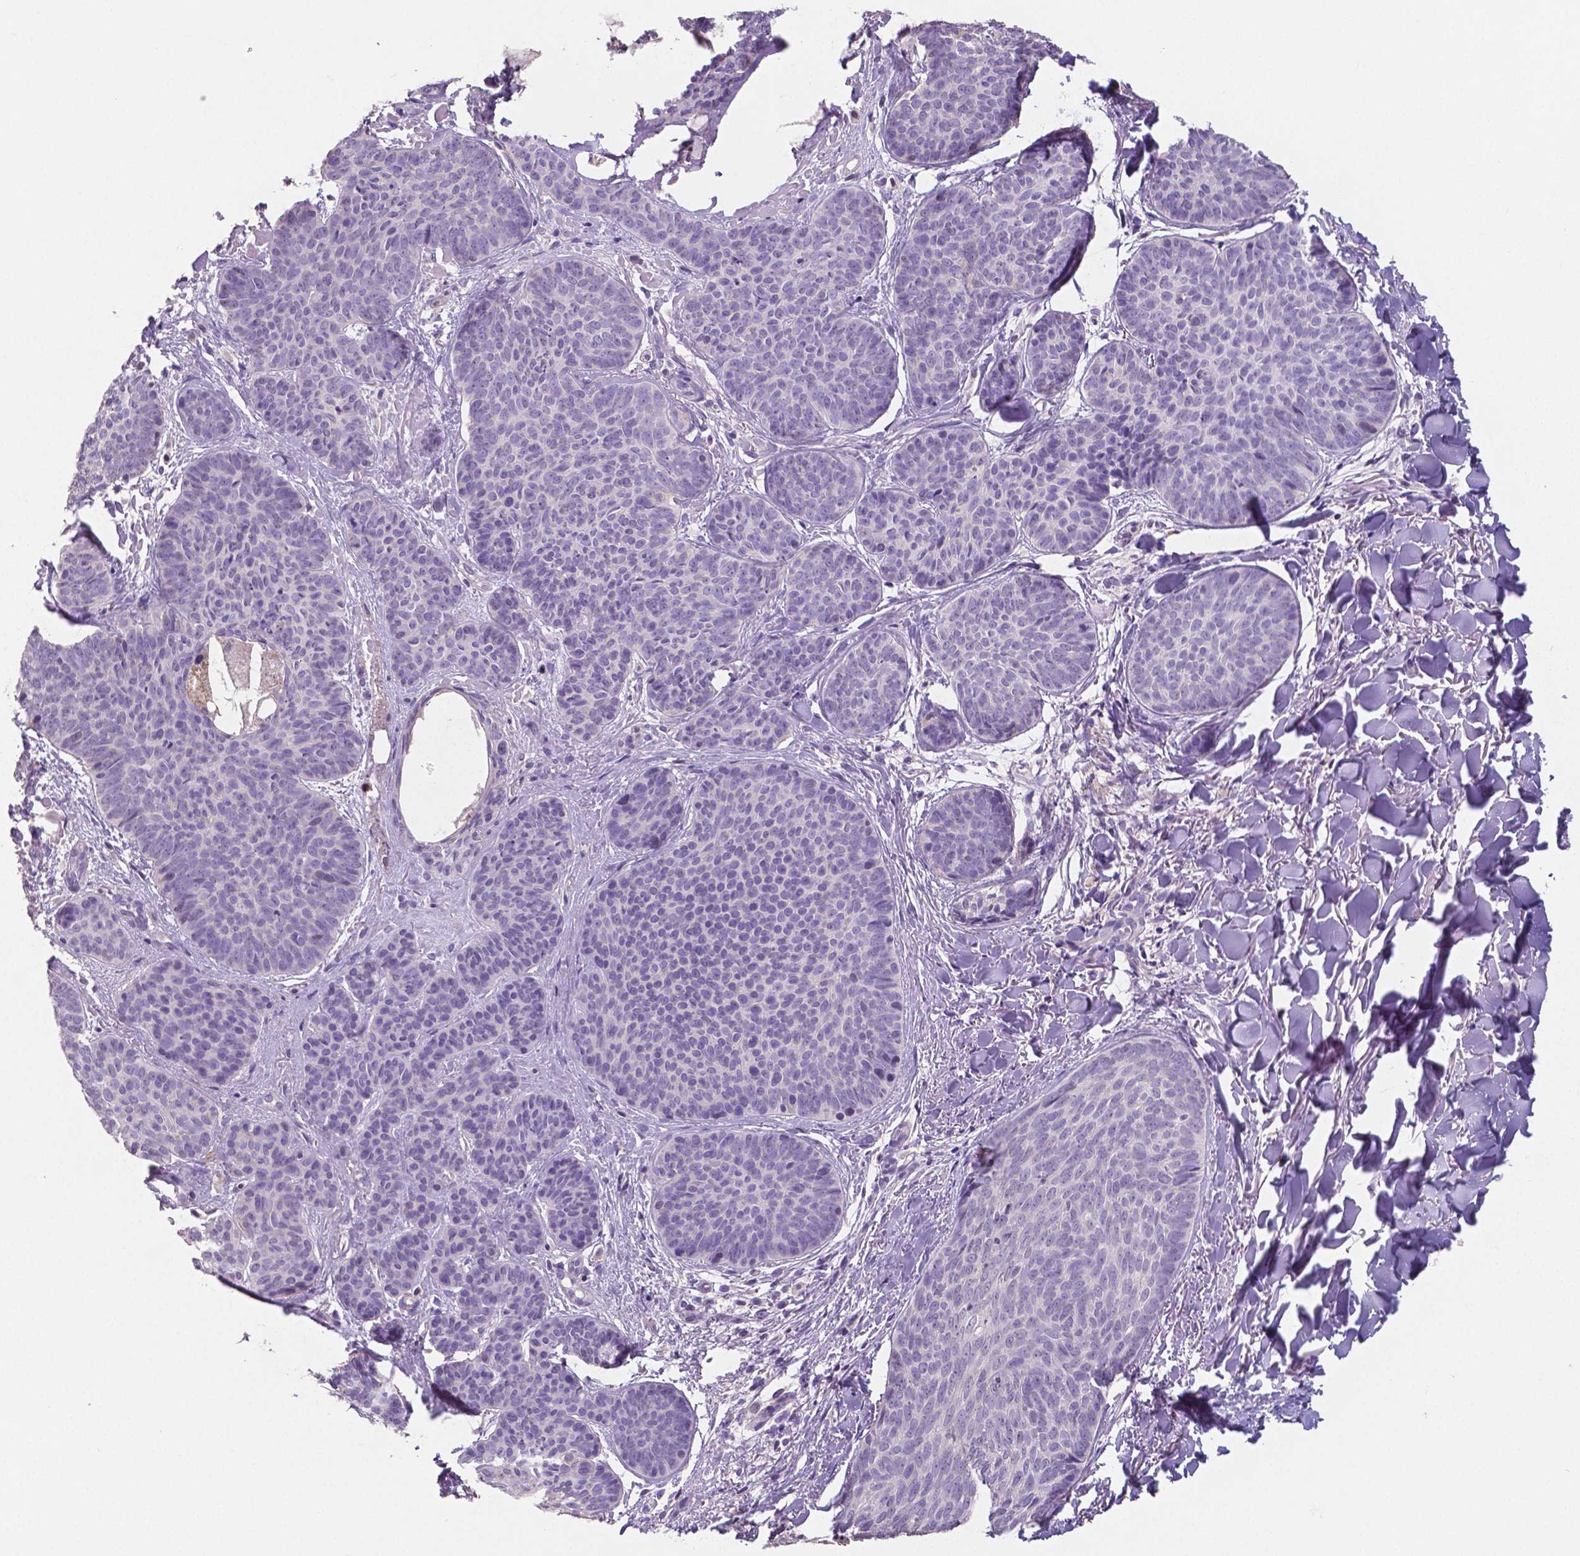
{"staining": {"intensity": "negative", "quantity": "none", "location": "none"}, "tissue": "skin cancer", "cell_type": "Tumor cells", "image_type": "cancer", "snomed": [{"axis": "morphology", "description": "Basal cell carcinoma"}, {"axis": "topography", "description": "Skin"}], "caption": "This is a histopathology image of immunohistochemistry (IHC) staining of skin cancer, which shows no staining in tumor cells.", "gene": "CRMP1", "patient": {"sex": "female", "age": 82}}